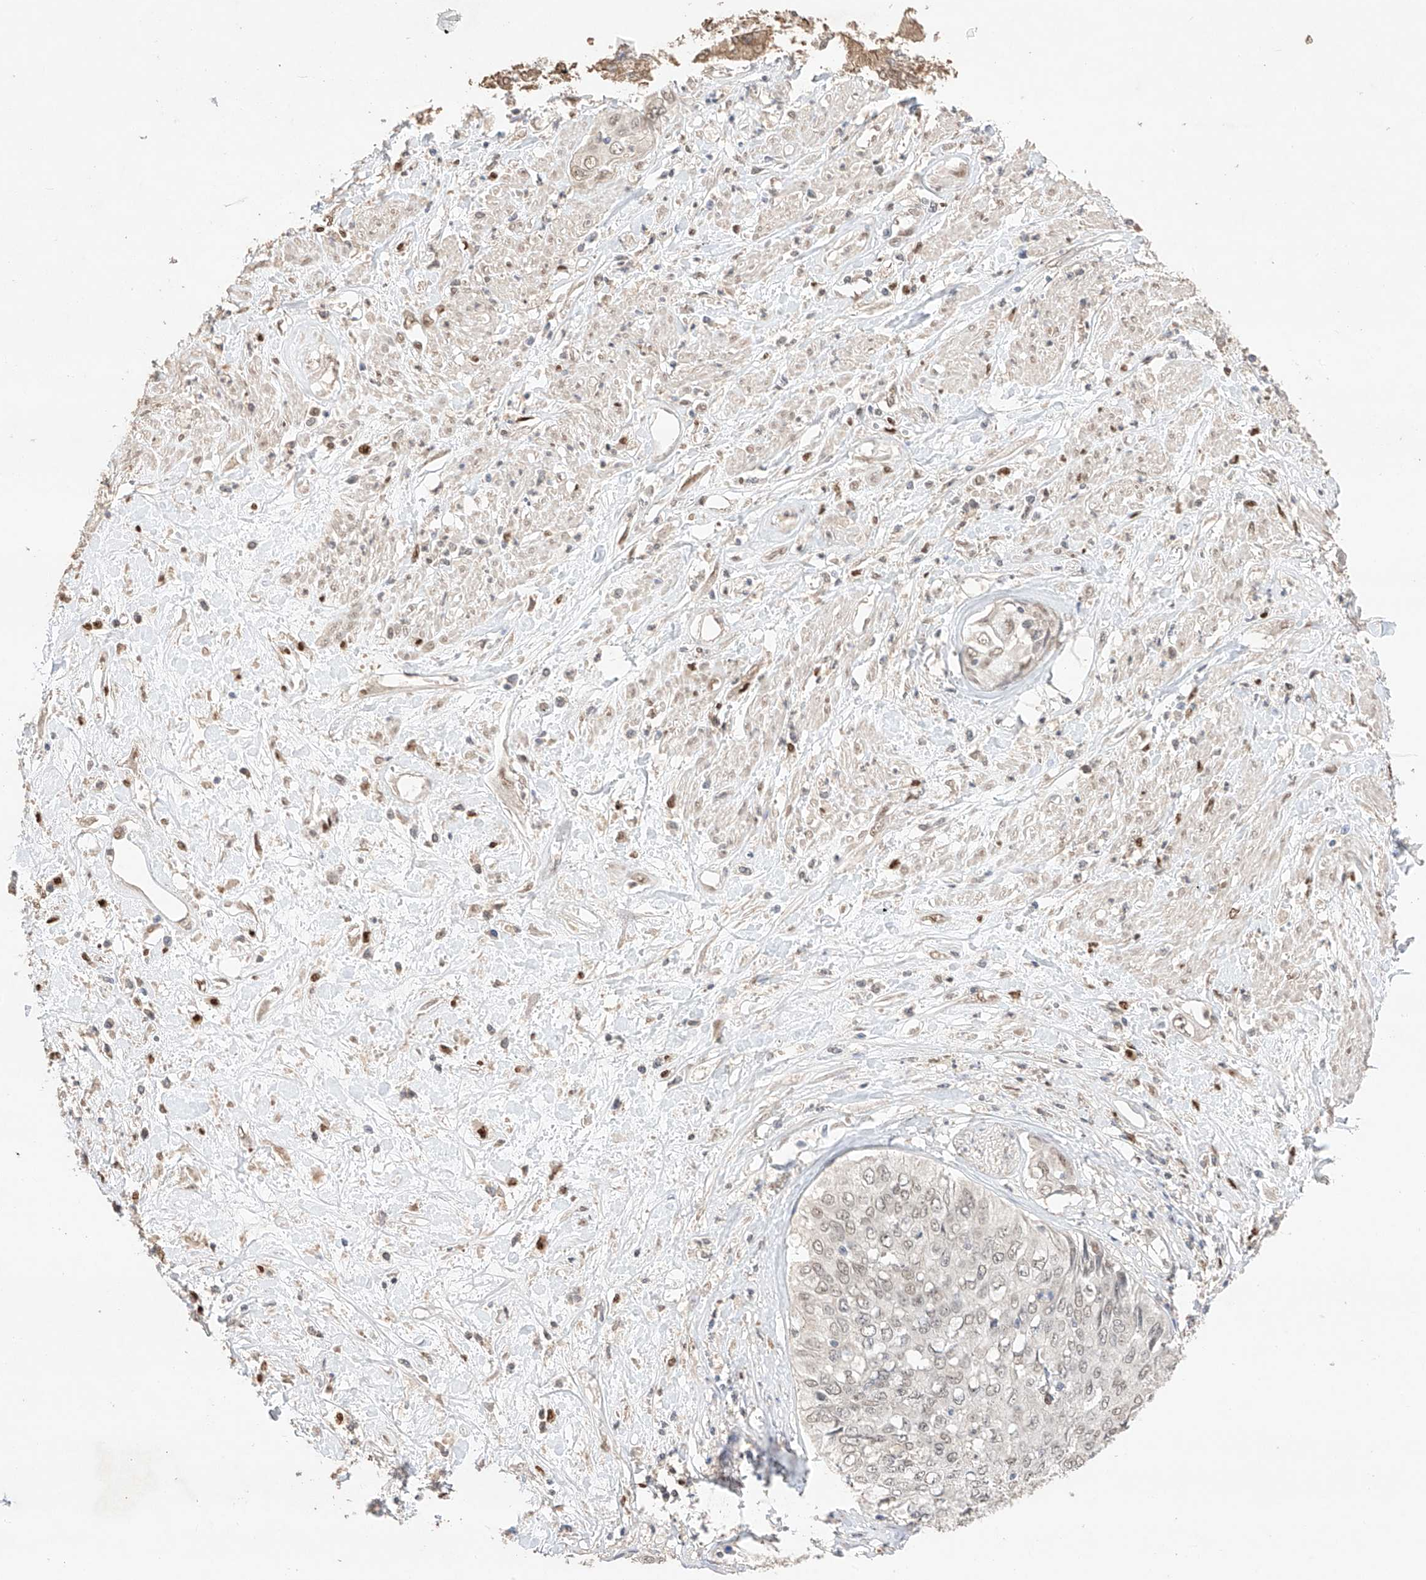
{"staining": {"intensity": "weak", "quantity": "25%-75%", "location": "nuclear"}, "tissue": "cervical cancer", "cell_type": "Tumor cells", "image_type": "cancer", "snomed": [{"axis": "morphology", "description": "Squamous cell carcinoma, NOS"}, {"axis": "topography", "description": "Cervix"}], "caption": "Human squamous cell carcinoma (cervical) stained with a brown dye exhibits weak nuclear positive expression in approximately 25%-75% of tumor cells.", "gene": "APIP", "patient": {"sex": "female", "age": 31}}